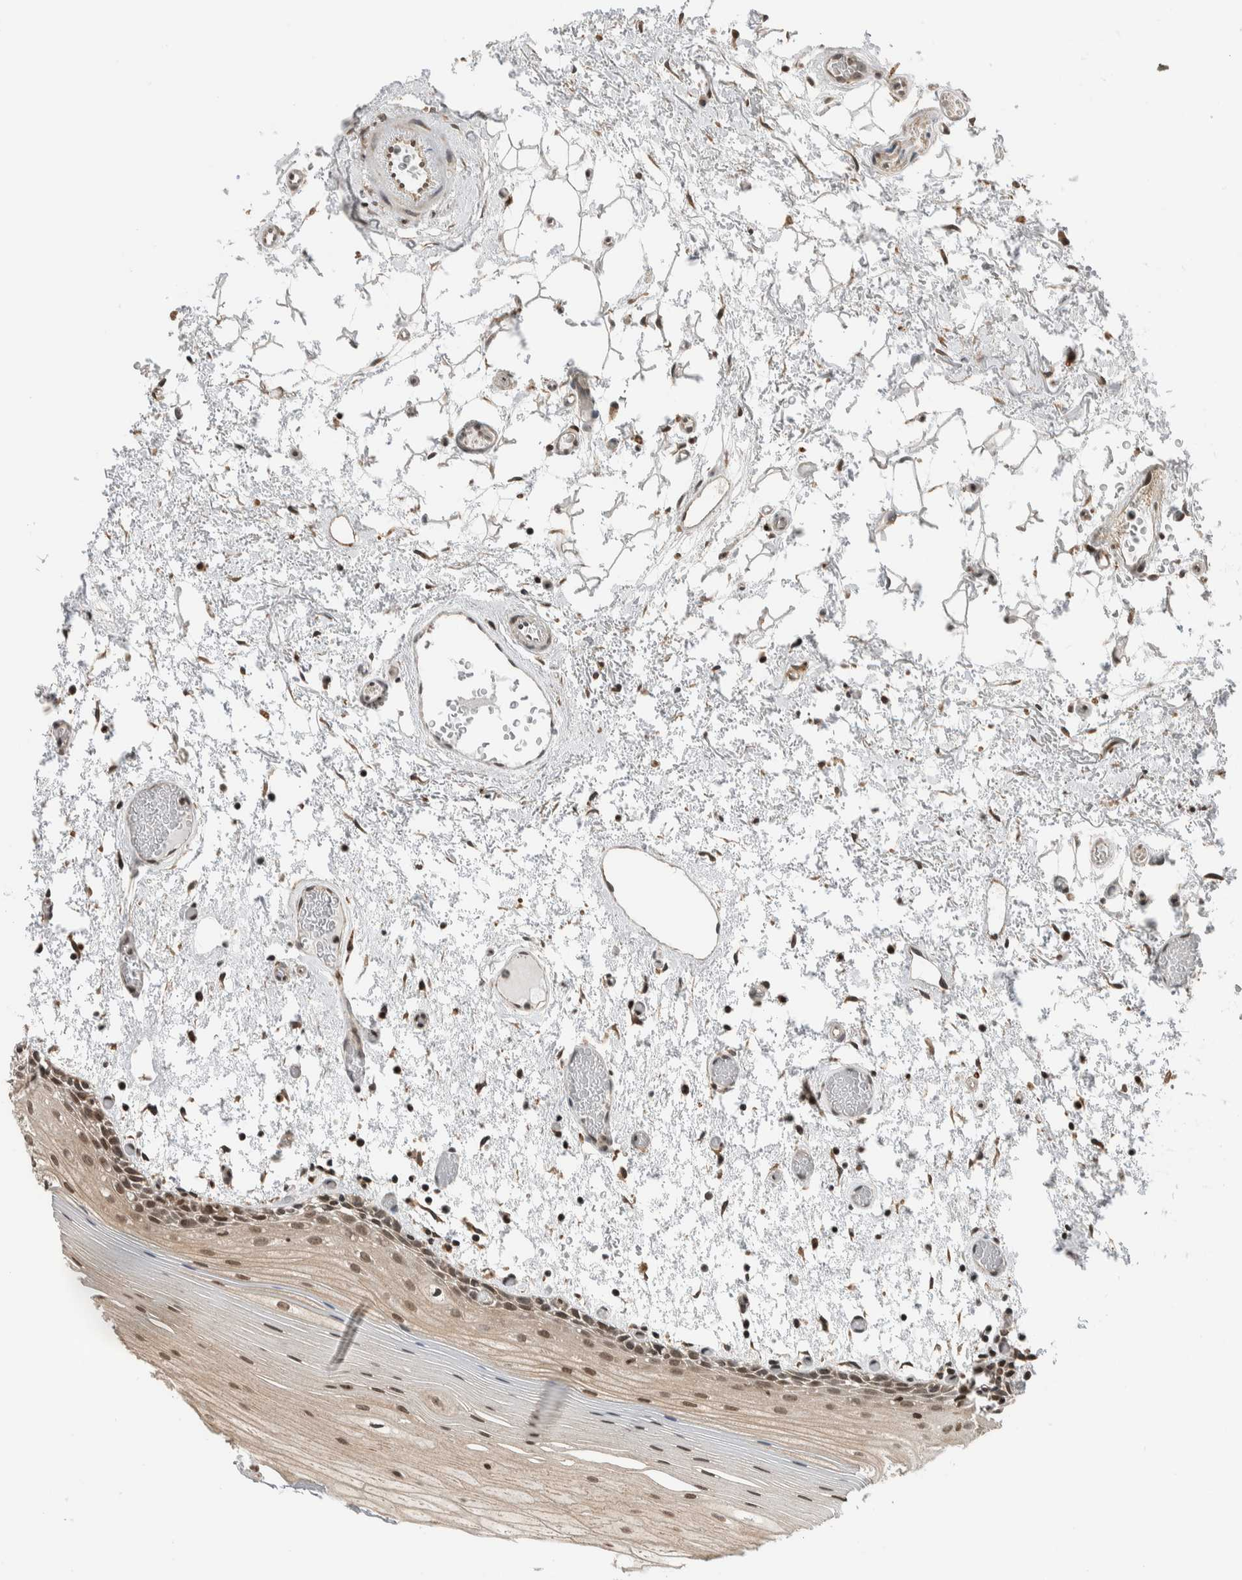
{"staining": {"intensity": "moderate", "quantity": "25%-75%", "location": "nuclear"}, "tissue": "oral mucosa", "cell_type": "Squamous epithelial cells", "image_type": "normal", "snomed": [{"axis": "morphology", "description": "Normal tissue, NOS"}, {"axis": "topography", "description": "Oral tissue"}], "caption": "A micrograph of human oral mucosa stained for a protein exhibits moderate nuclear brown staining in squamous epithelial cells.", "gene": "NPLOC4", "patient": {"sex": "male", "age": 52}}